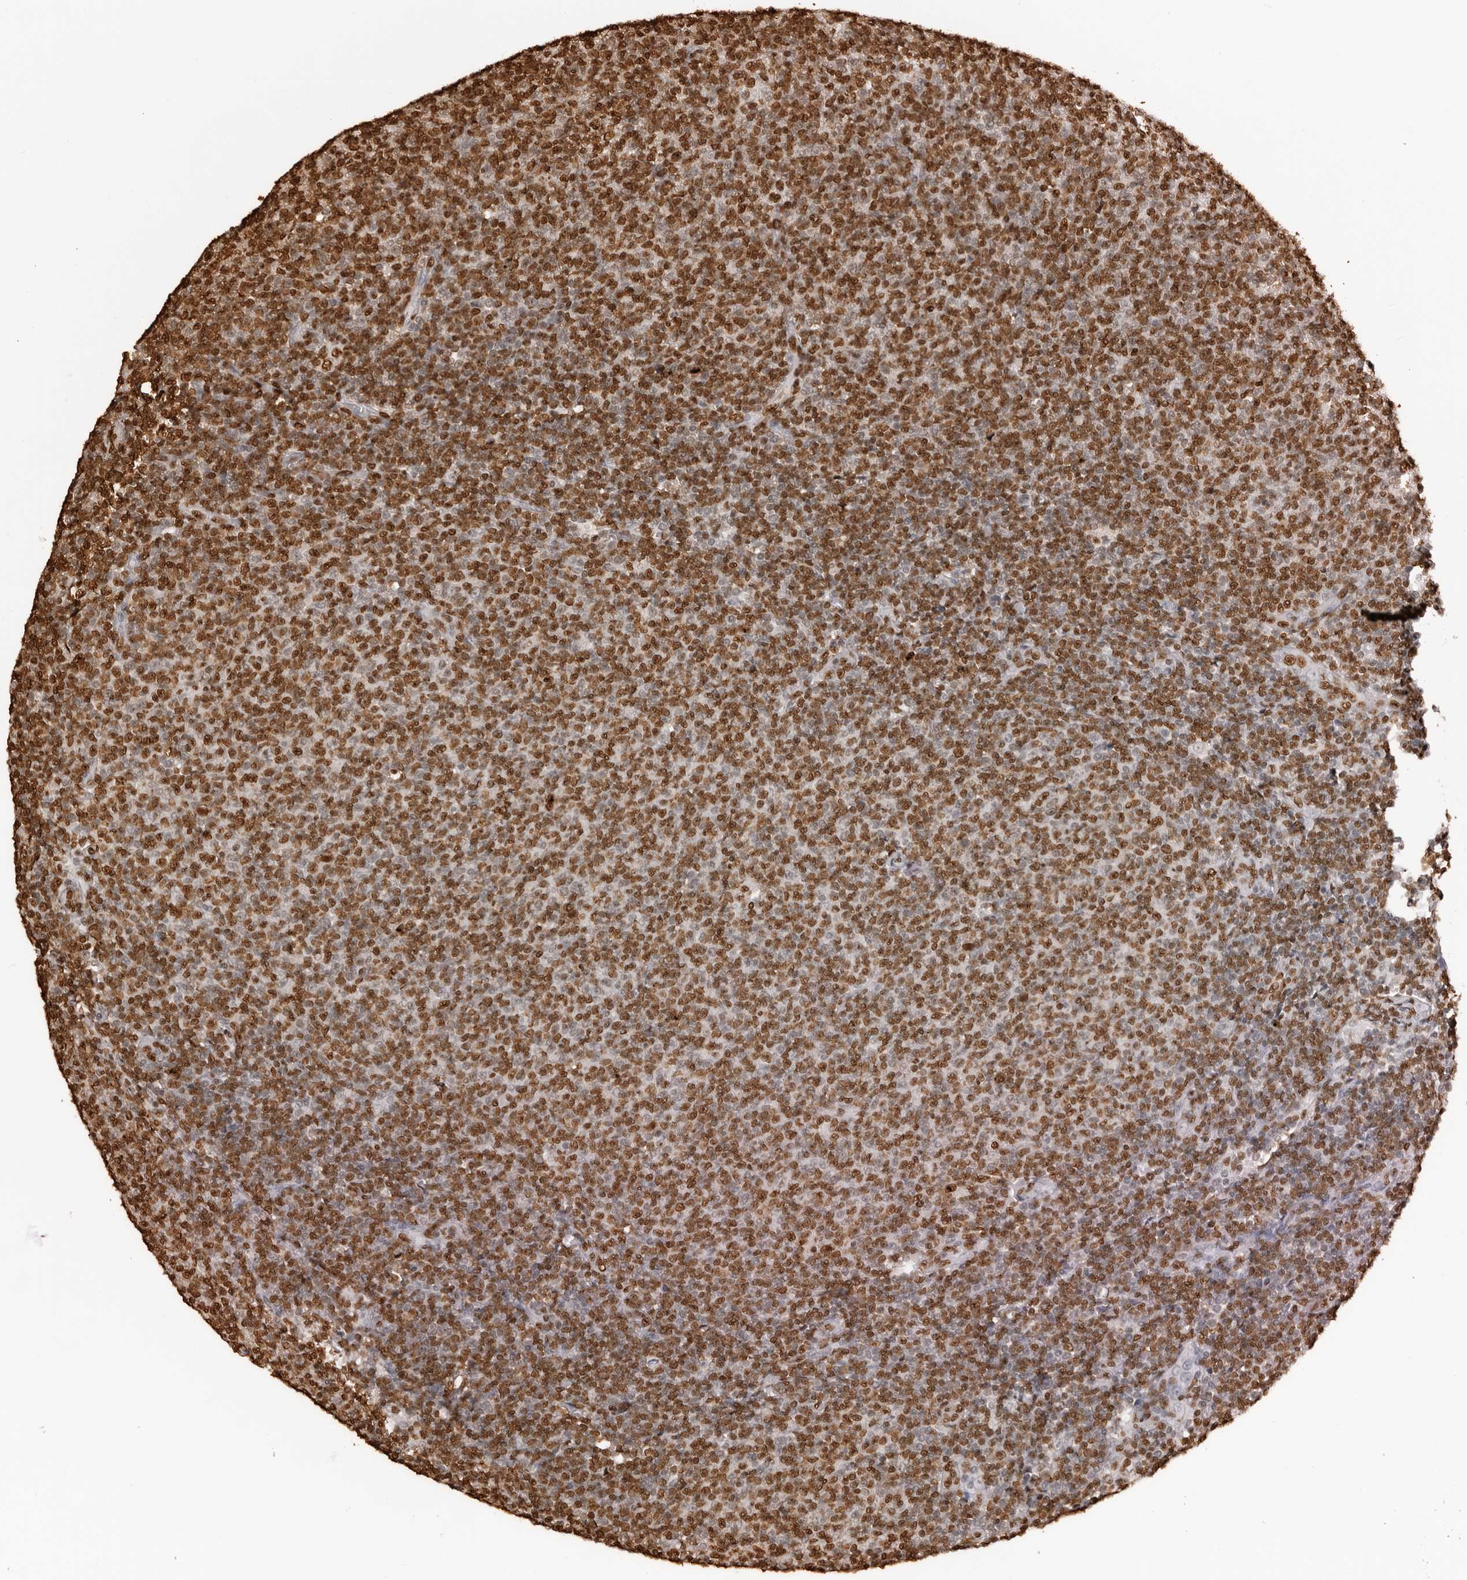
{"staining": {"intensity": "strong", "quantity": ">75%", "location": "nuclear"}, "tissue": "lymphoma", "cell_type": "Tumor cells", "image_type": "cancer", "snomed": [{"axis": "morphology", "description": "Malignant lymphoma, non-Hodgkin's type, Low grade"}, {"axis": "topography", "description": "Lymph node"}], "caption": "Lymphoma stained with a protein marker shows strong staining in tumor cells.", "gene": "ZFP91", "patient": {"sex": "male", "age": 66}}